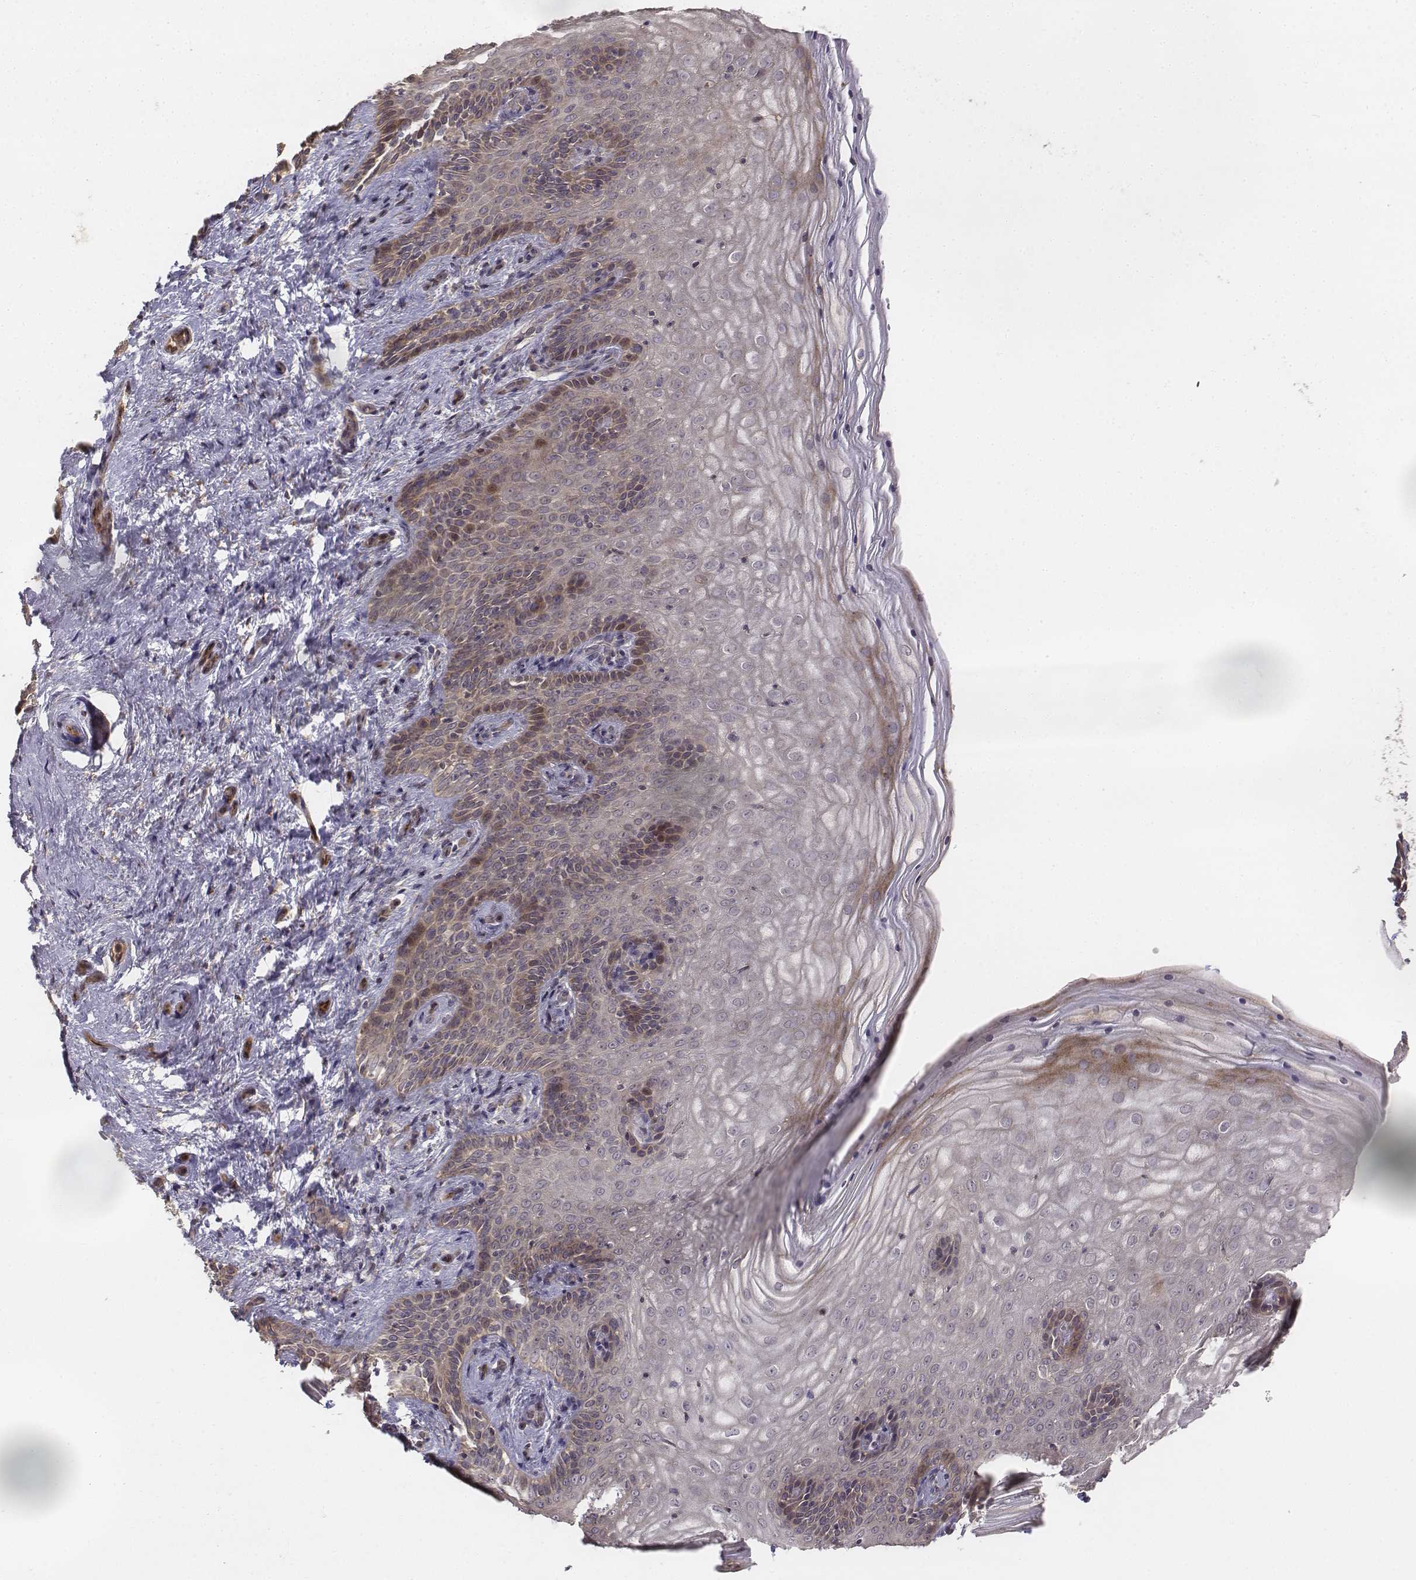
{"staining": {"intensity": "weak", "quantity": "25%-75%", "location": "cytoplasmic/membranous"}, "tissue": "vagina", "cell_type": "Squamous epithelial cells", "image_type": "normal", "snomed": [{"axis": "morphology", "description": "Normal tissue, NOS"}, {"axis": "topography", "description": "Vagina"}], "caption": "Immunohistochemical staining of unremarkable human vagina displays low levels of weak cytoplasmic/membranous expression in approximately 25%-75% of squamous epithelial cells. Ihc stains the protein of interest in brown and the nuclei are stained blue.", "gene": "FBXO21", "patient": {"sex": "female", "age": 45}}